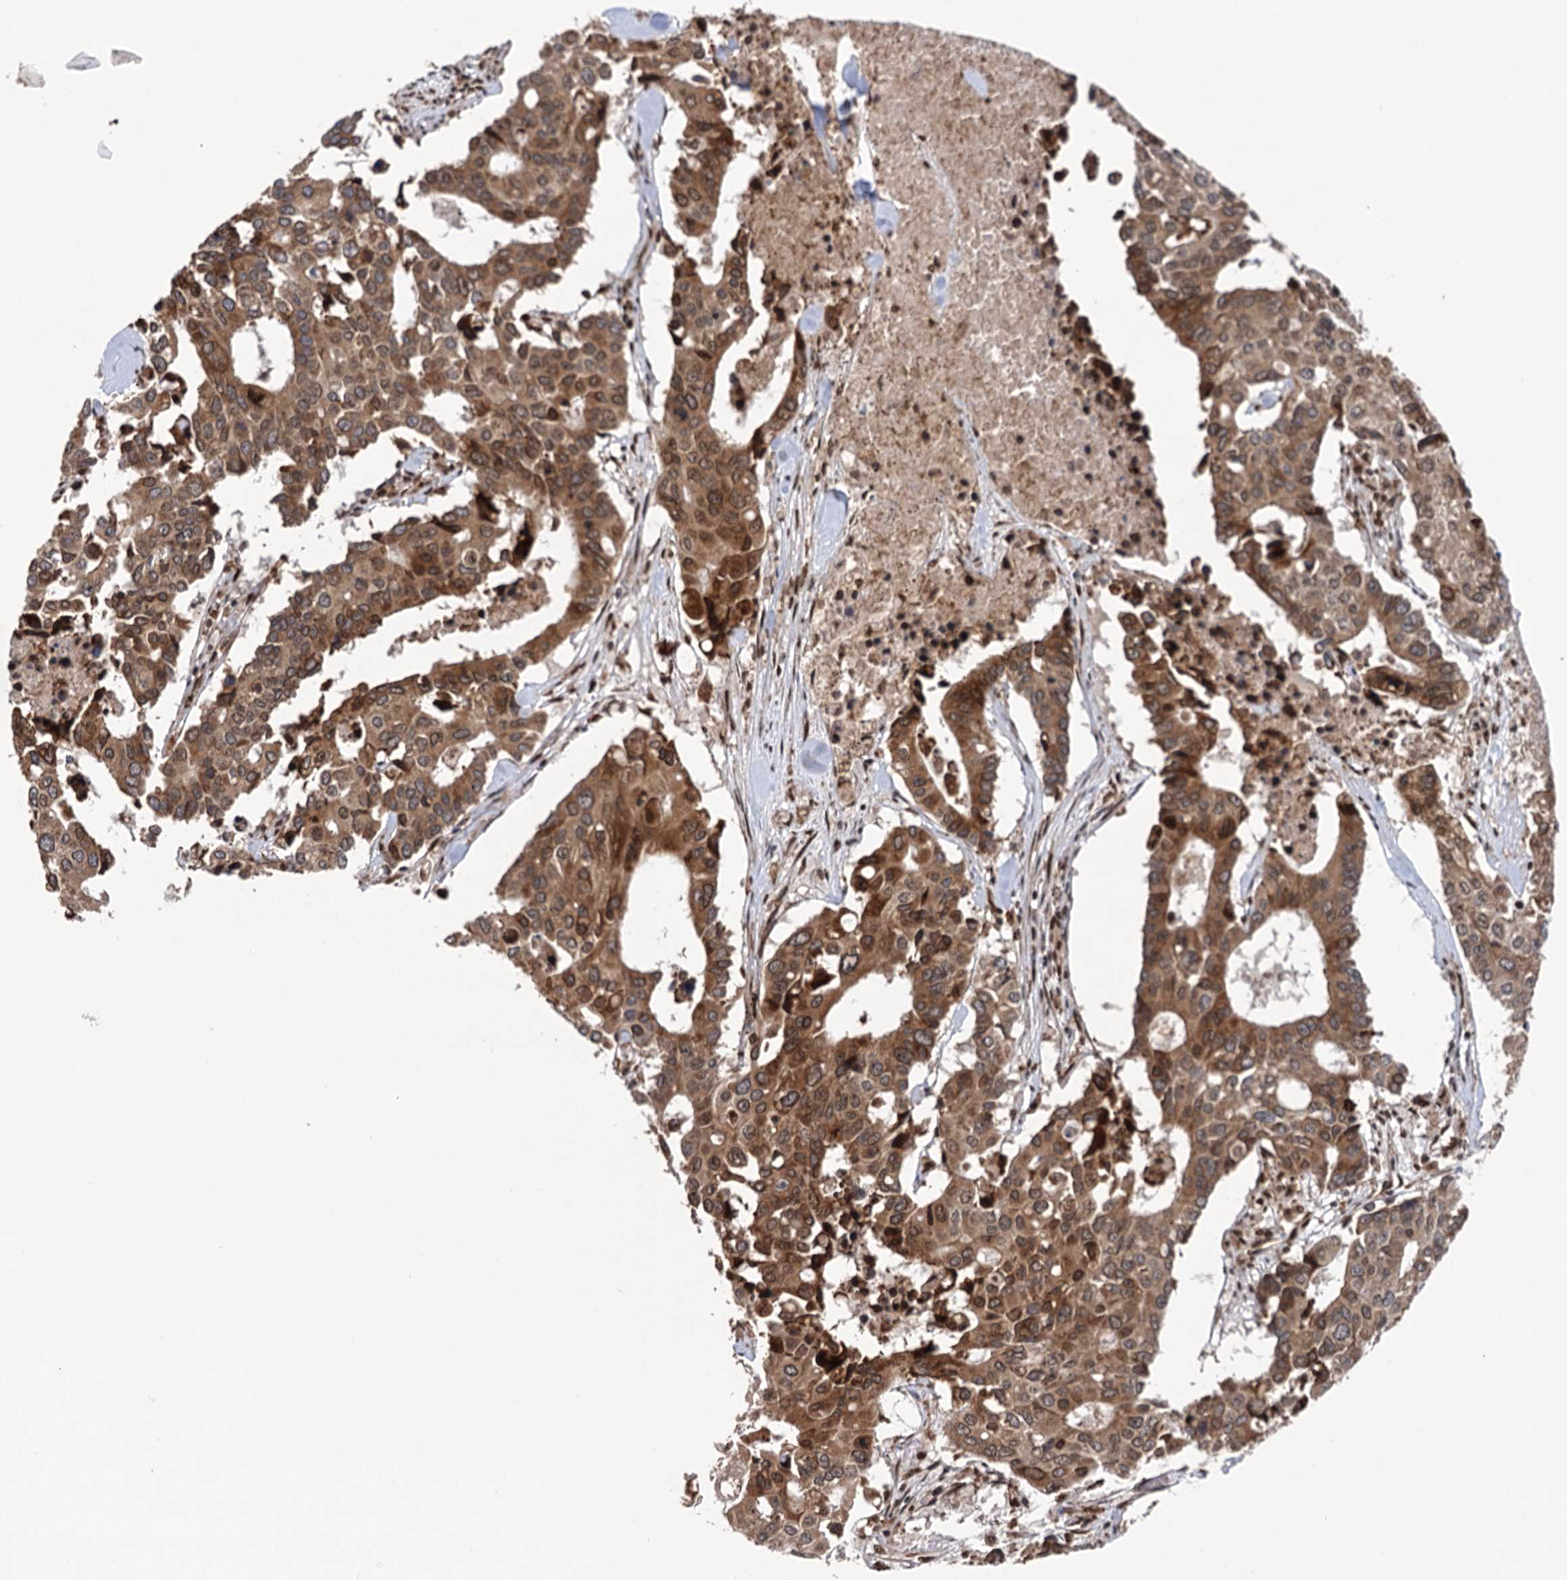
{"staining": {"intensity": "moderate", "quantity": ">75%", "location": "cytoplasmic/membranous,nuclear"}, "tissue": "colorectal cancer", "cell_type": "Tumor cells", "image_type": "cancer", "snomed": [{"axis": "morphology", "description": "Adenocarcinoma, NOS"}, {"axis": "topography", "description": "Colon"}], "caption": "IHC photomicrograph of neoplastic tissue: colorectal cancer (adenocarcinoma) stained using immunohistochemistry (IHC) demonstrates medium levels of moderate protein expression localized specifically in the cytoplasmic/membranous and nuclear of tumor cells, appearing as a cytoplasmic/membranous and nuclear brown color.", "gene": "MESD", "patient": {"sex": "male", "age": 77}}